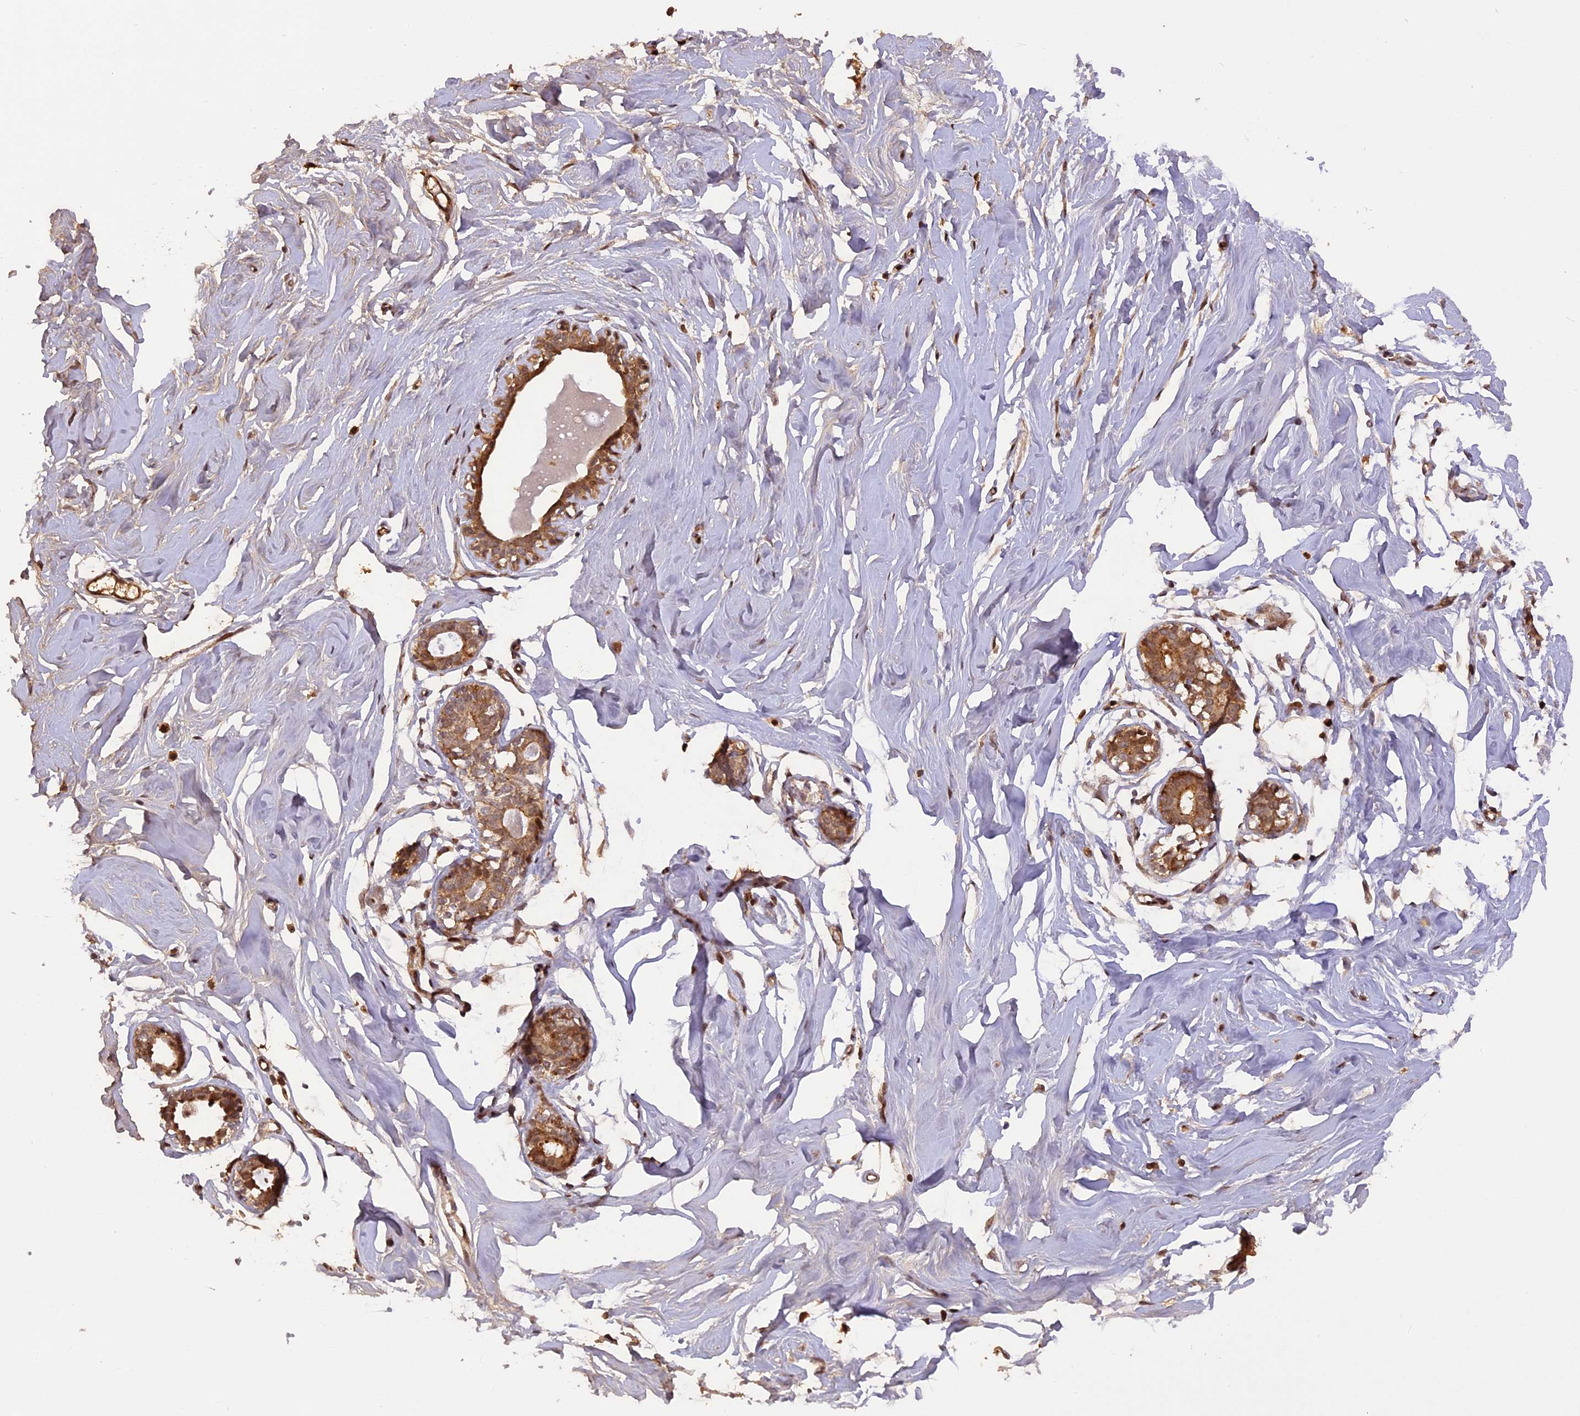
{"staining": {"intensity": "negative", "quantity": "none", "location": "none"}, "tissue": "breast", "cell_type": "Adipocytes", "image_type": "normal", "snomed": [{"axis": "morphology", "description": "Normal tissue, NOS"}, {"axis": "morphology", "description": "Adenoma, NOS"}, {"axis": "topography", "description": "Breast"}], "caption": "An immunohistochemistry (IHC) image of benign breast is shown. There is no staining in adipocytes of breast.", "gene": "MICALL1", "patient": {"sex": "female", "age": 23}}